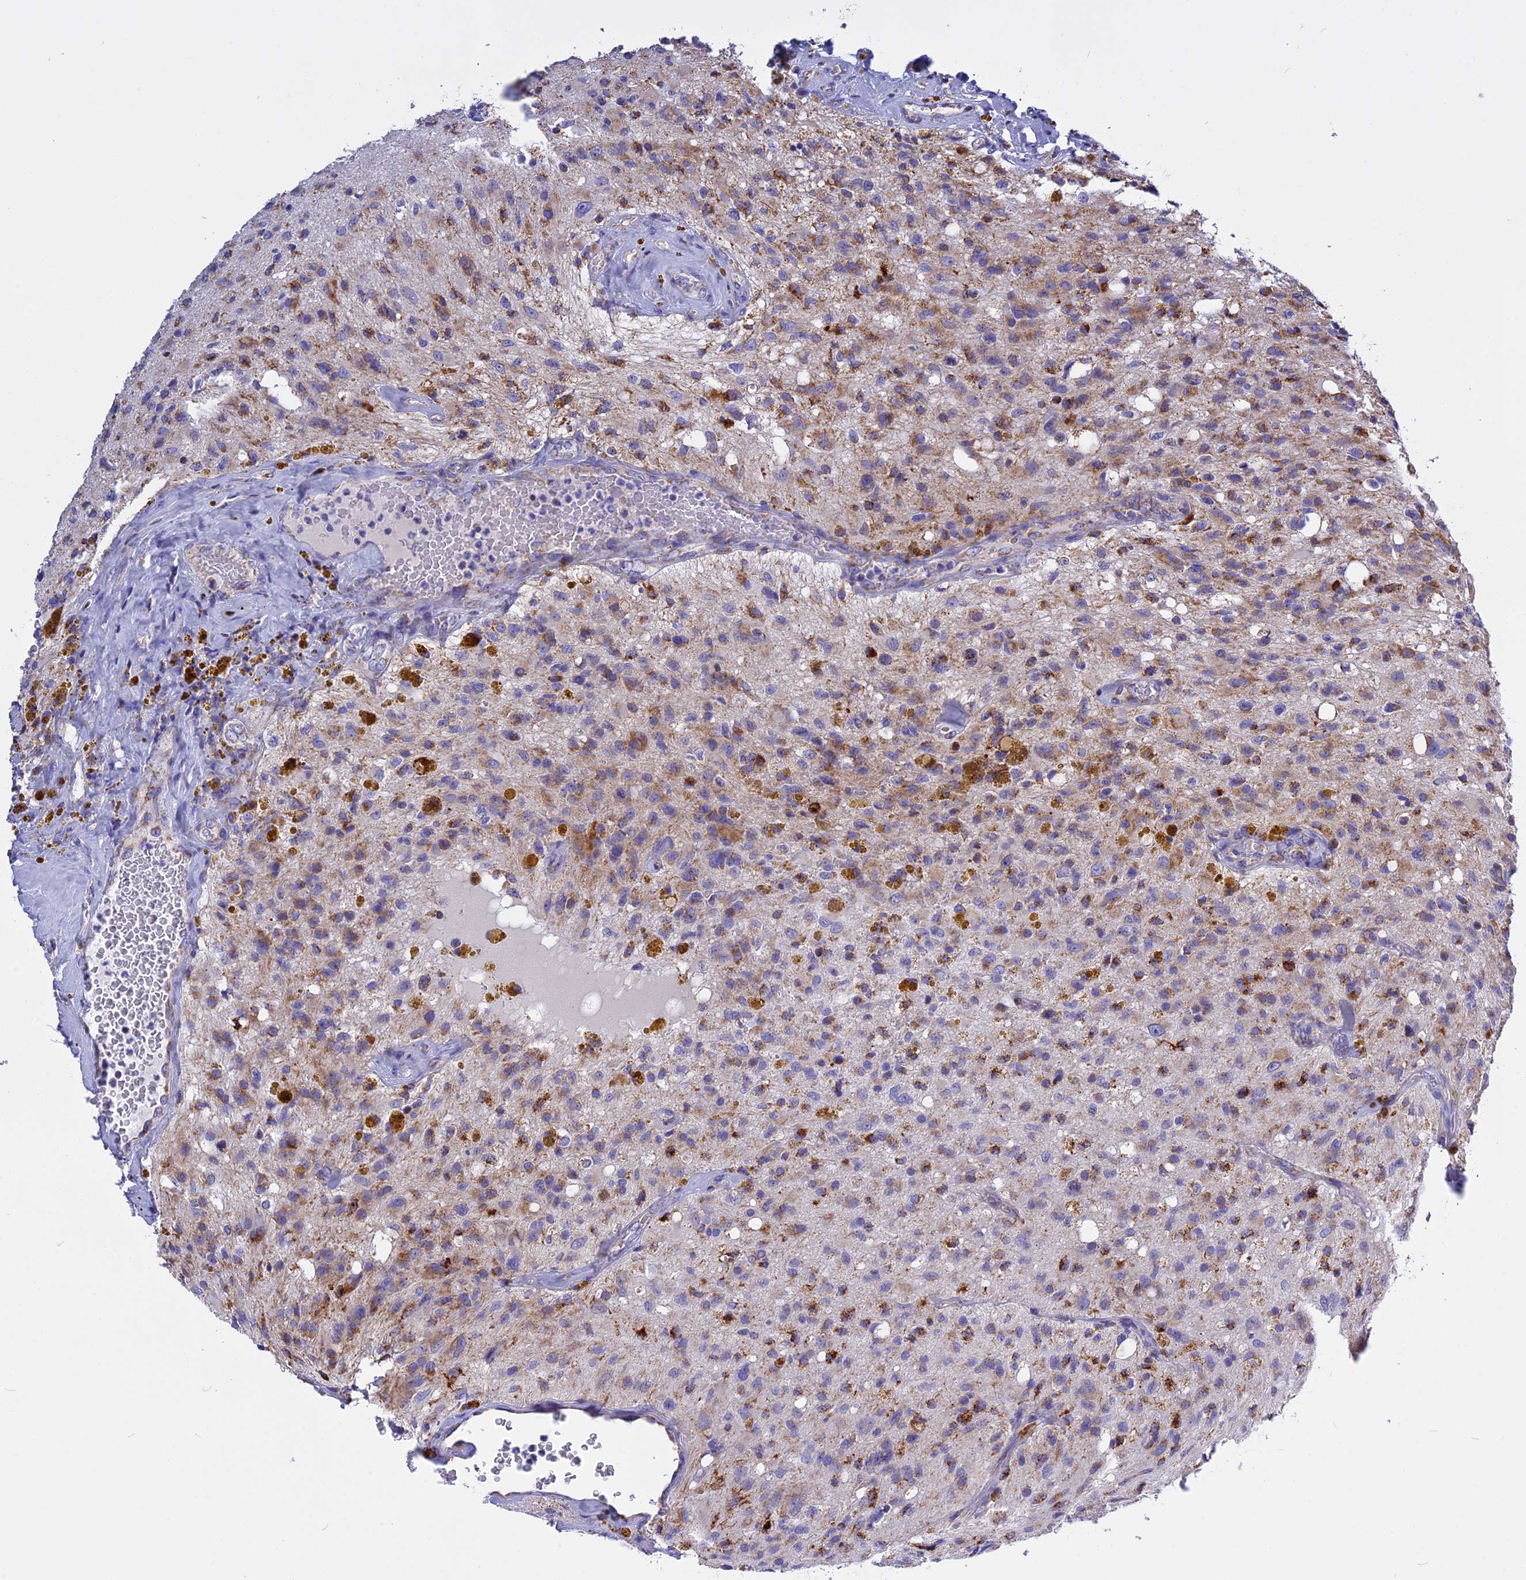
{"staining": {"intensity": "moderate", "quantity": "25%-75%", "location": "cytoplasmic/membranous"}, "tissue": "glioma", "cell_type": "Tumor cells", "image_type": "cancer", "snomed": [{"axis": "morphology", "description": "Glioma, malignant, High grade"}, {"axis": "topography", "description": "Brain"}], "caption": "The photomicrograph displays a brown stain indicating the presence of a protein in the cytoplasmic/membranous of tumor cells in high-grade glioma (malignant).", "gene": "VDAC2", "patient": {"sex": "male", "age": 69}}